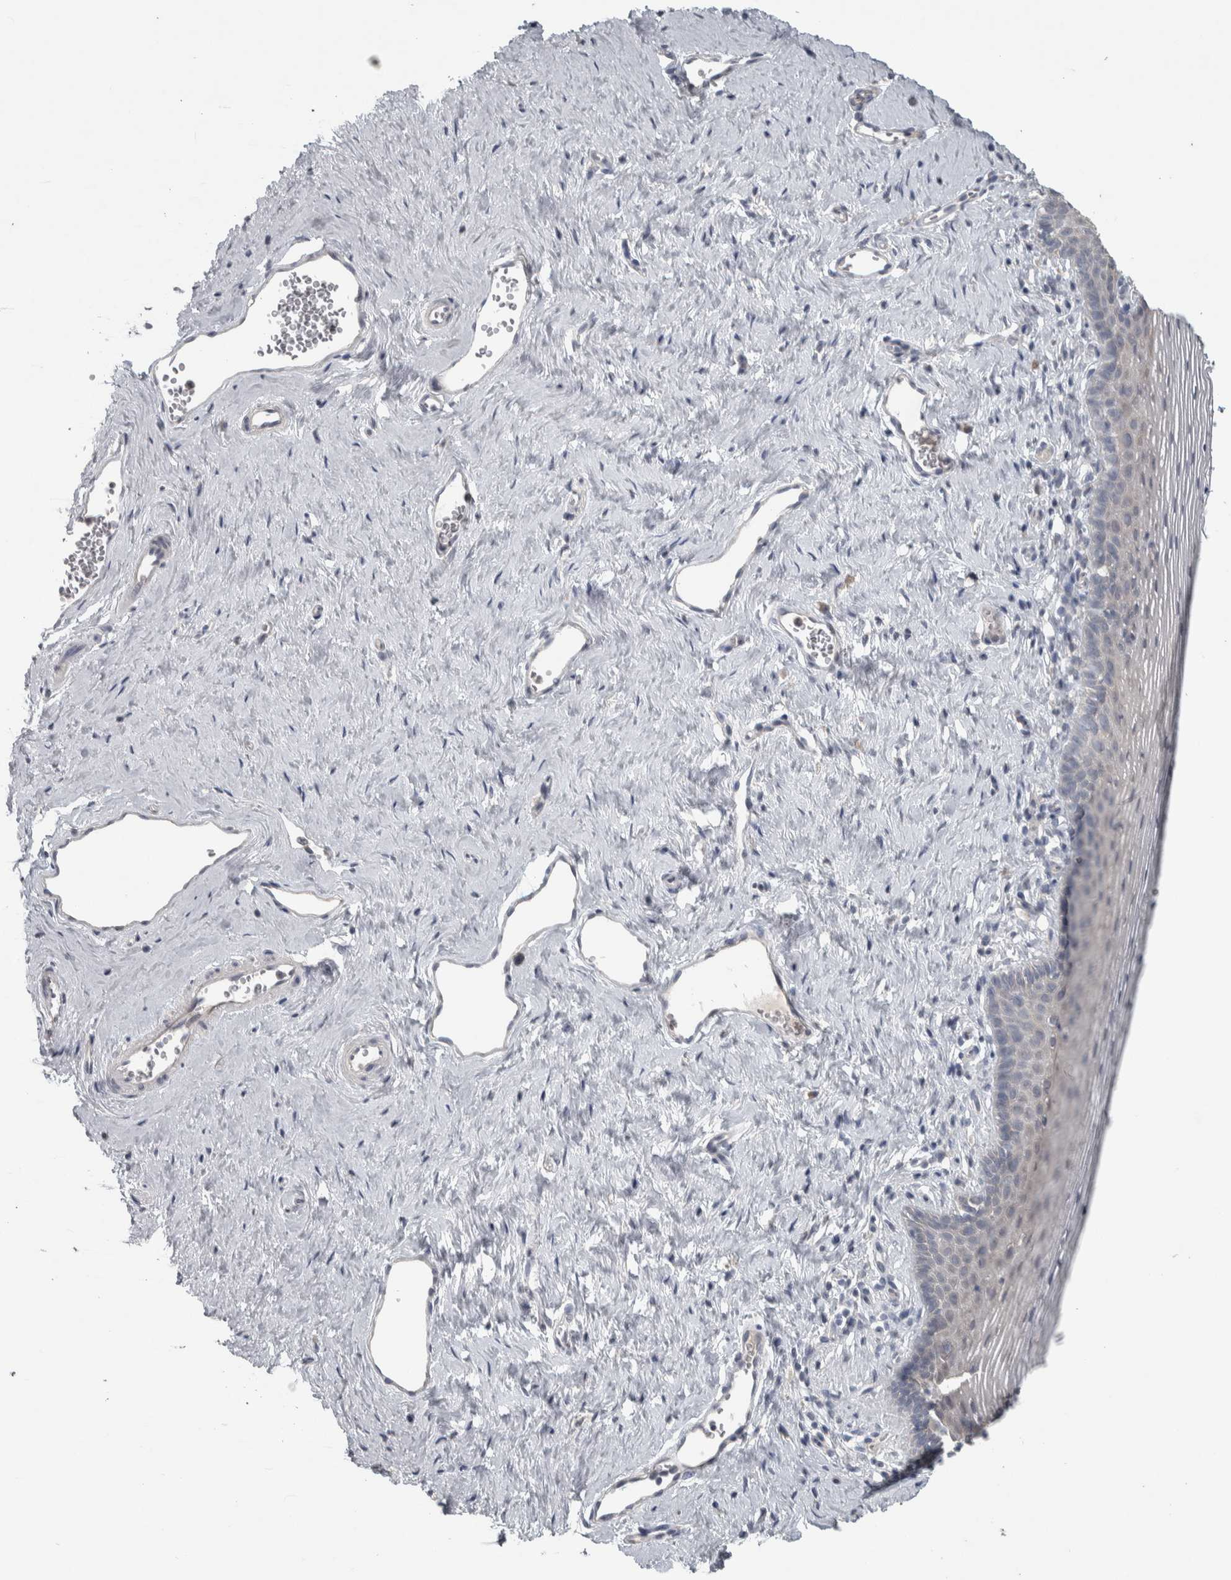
{"staining": {"intensity": "weak", "quantity": "25%-75%", "location": "cytoplasmic/membranous"}, "tissue": "vagina", "cell_type": "Squamous epithelial cells", "image_type": "normal", "snomed": [{"axis": "morphology", "description": "Normal tissue, NOS"}, {"axis": "topography", "description": "Vagina"}], "caption": "Squamous epithelial cells exhibit low levels of weak cytoplasmic/membranous expression in approximately 25%-75% of cells in benign vagina.", "gene": "SRP68", "patient": {"sex": "female", "age": 32}}